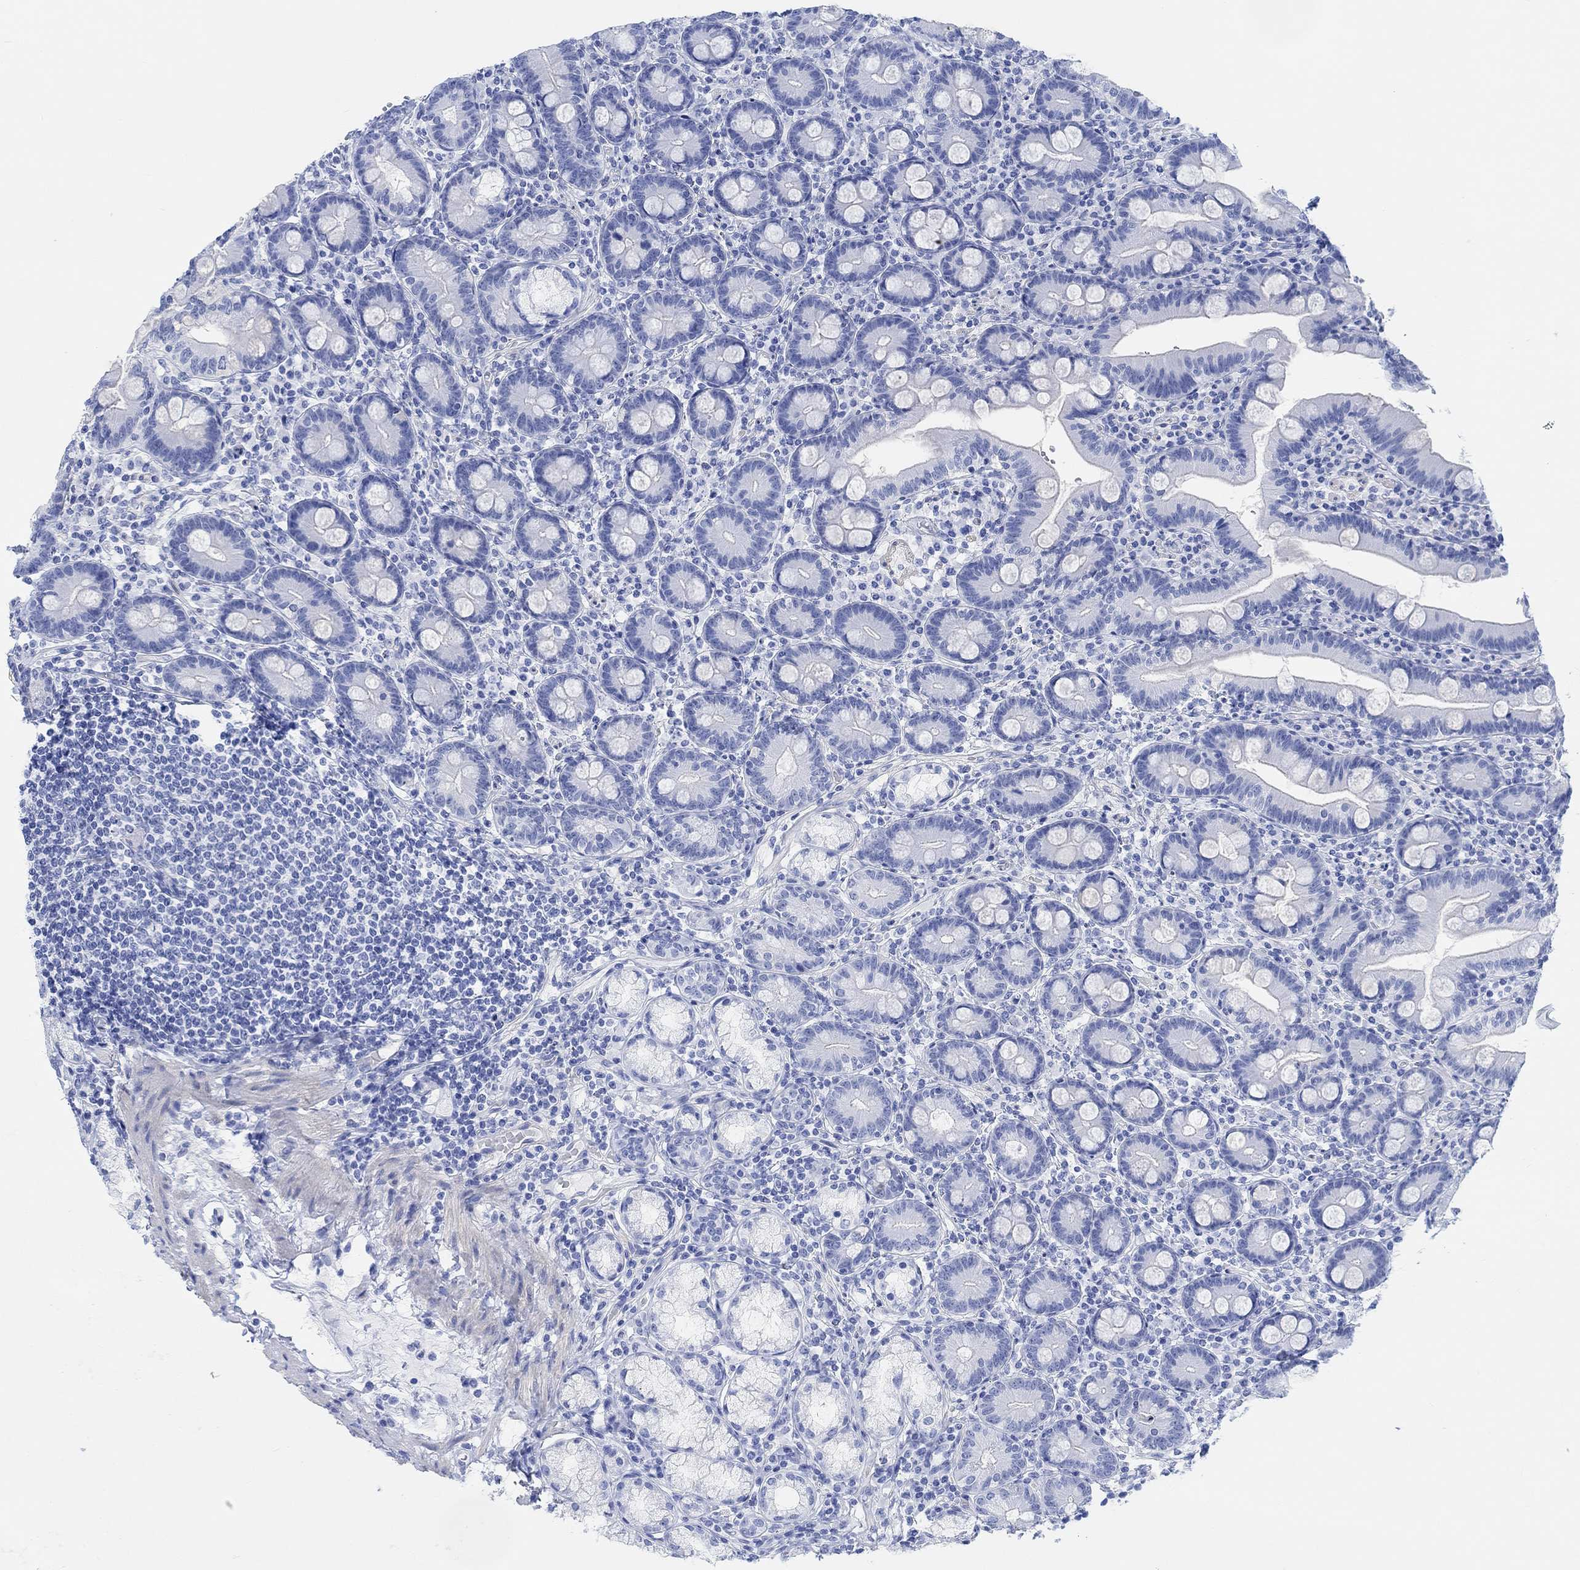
{"staining": {"intensity": "negative", "quantity": "none", "location": "none"}, "tissue": "duodenum", "cell_type": "Glandular cells", "image_type": "normal", "snomed": [{"axis": "morphology", "description": "Normal tissue, NOS"}, {"axis": "topography", "description": "Duodenum"}], "caption": "The histopathology image shows no significant staining in glandular cells of duodenum.", "gene": "ANKRD33", "patient": {"sex": "female", "age": 67}}